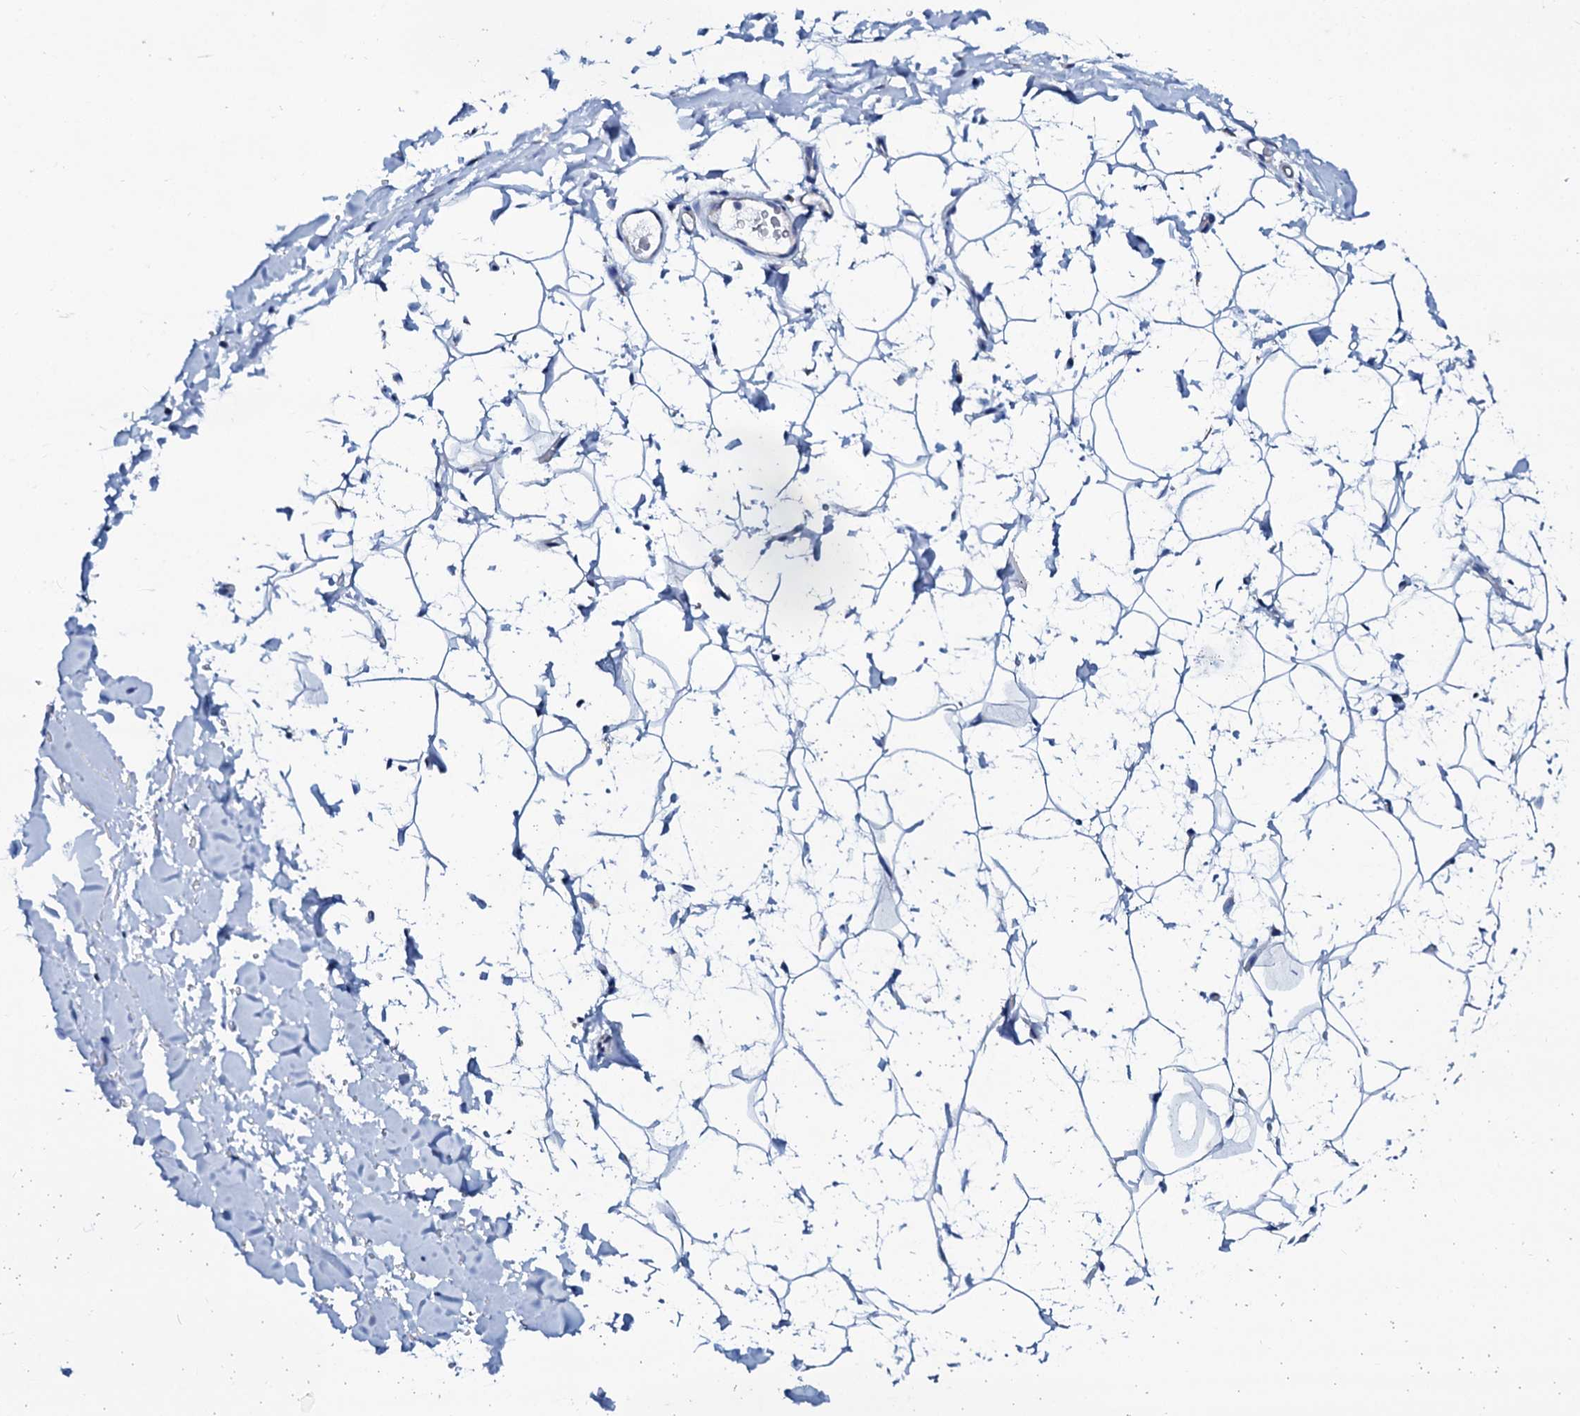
{"staining": {"intensity": "negative", "quantity": "none", "location": "none"}, "tissue": "adipose tissue", "cell_type": "Adipocytes", "image_type": "normal", "snomed": [{"axis": "morphology", "description": "Normal tissue, NOS"}, {"axis": "topography", "description": "Breast"}], "caption": "DAB (3,3'-diaminobenzidine) immunohistochemical staining of benign adipose tissue demonstrates no significant staining in adipocytes. (DAB immunohistochemistry, high magnification).", "gene": "SLC37A4", "patient": {"sex": "female", "age": 26}}